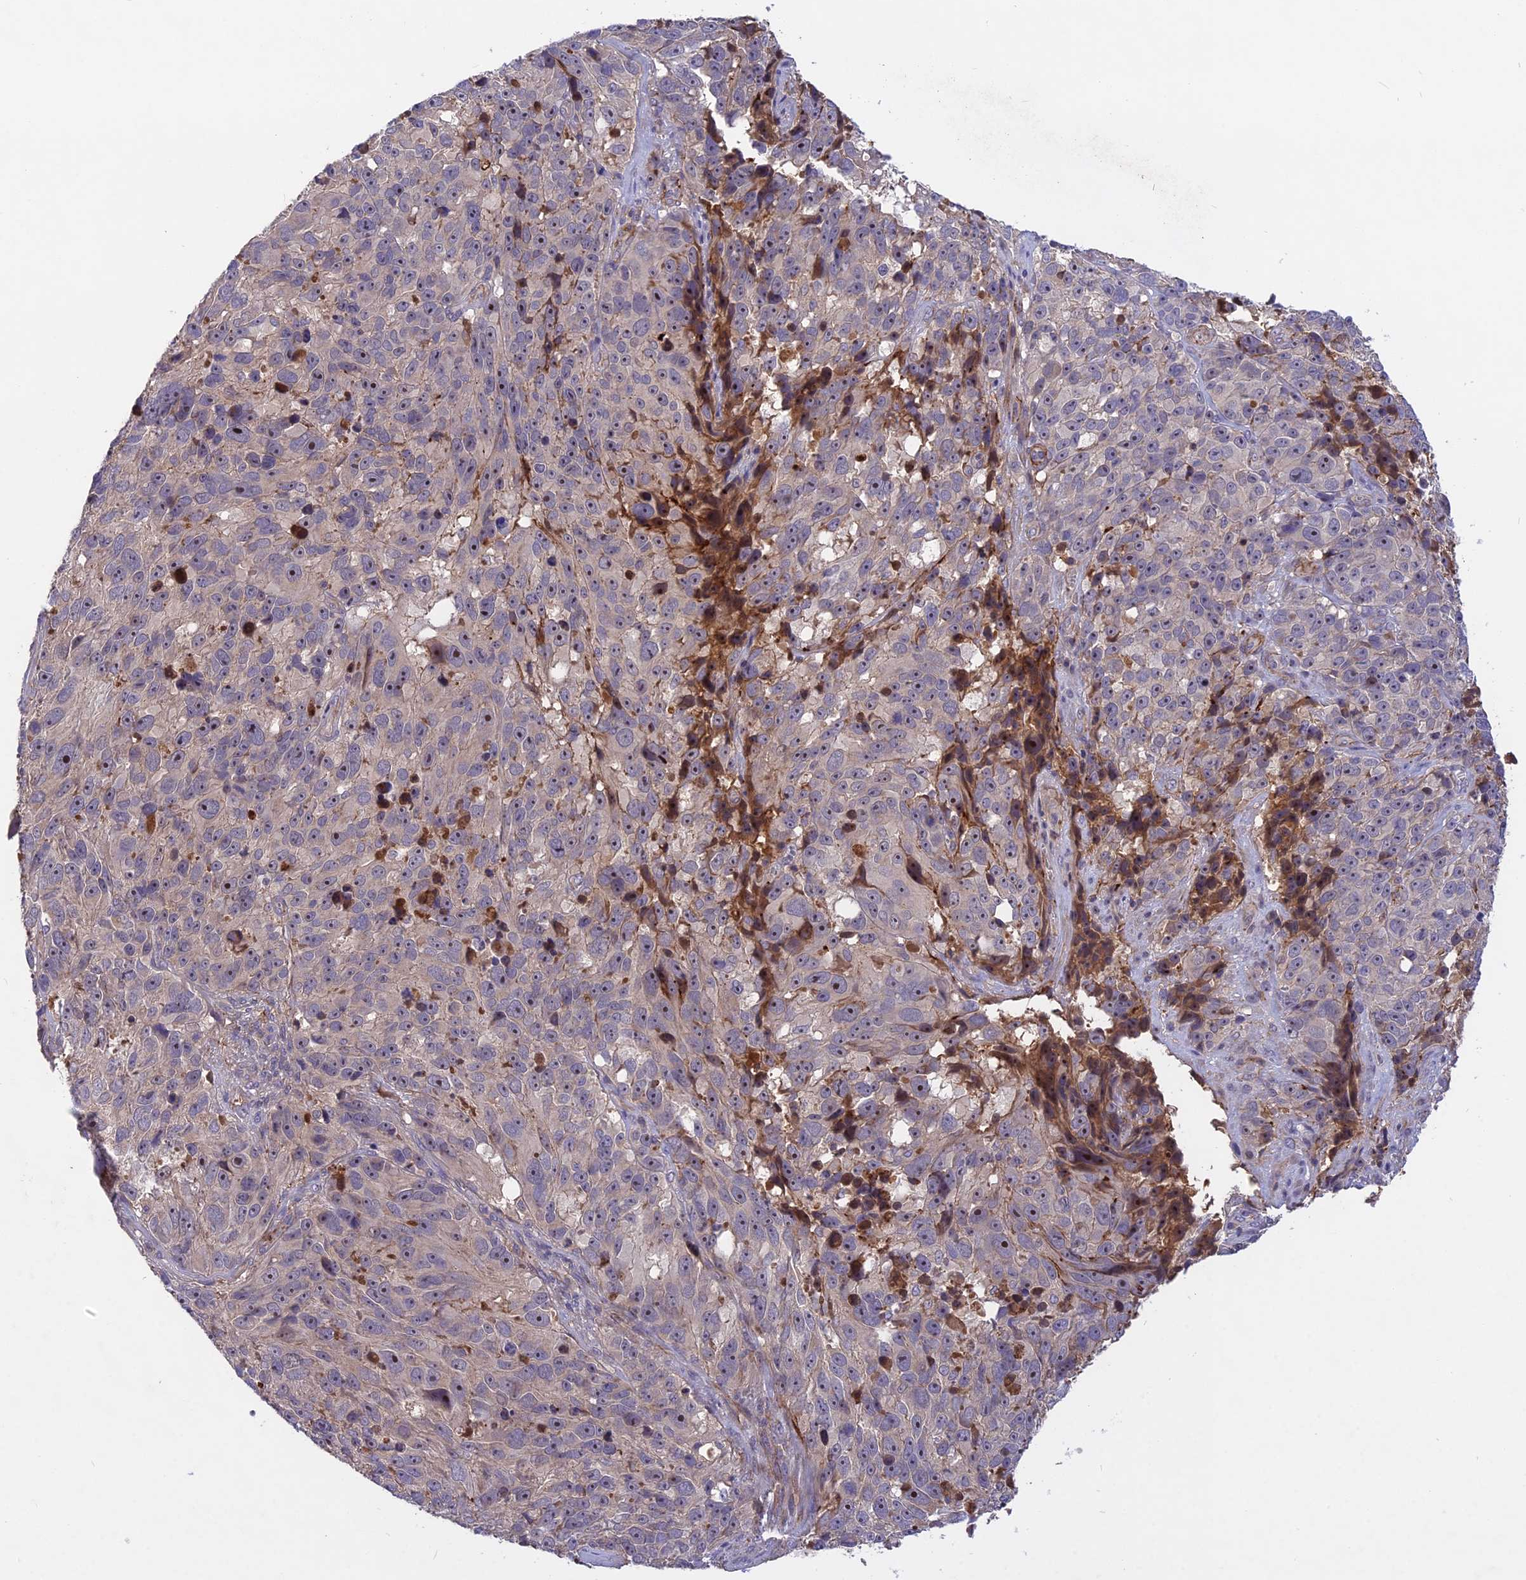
{"staining": {"intensity": "negative", "quantity": "none", "location": "none"}, "tissue": "melanoma", "cell_type": "Tumor cells", "image_type": "cancer", "snomed": [{"axis": "morphology", "description": "Malignant melanoma, NOS"}, {"axis": "topography", "description": "Skin"}], "caption": "A high-resolution image shows immunohistochemistry staining of malignant melanoma, which reveals no significant staining in tumor cells.", "gene": "ADO", "patient": {"sex": "male", "age": 84}}